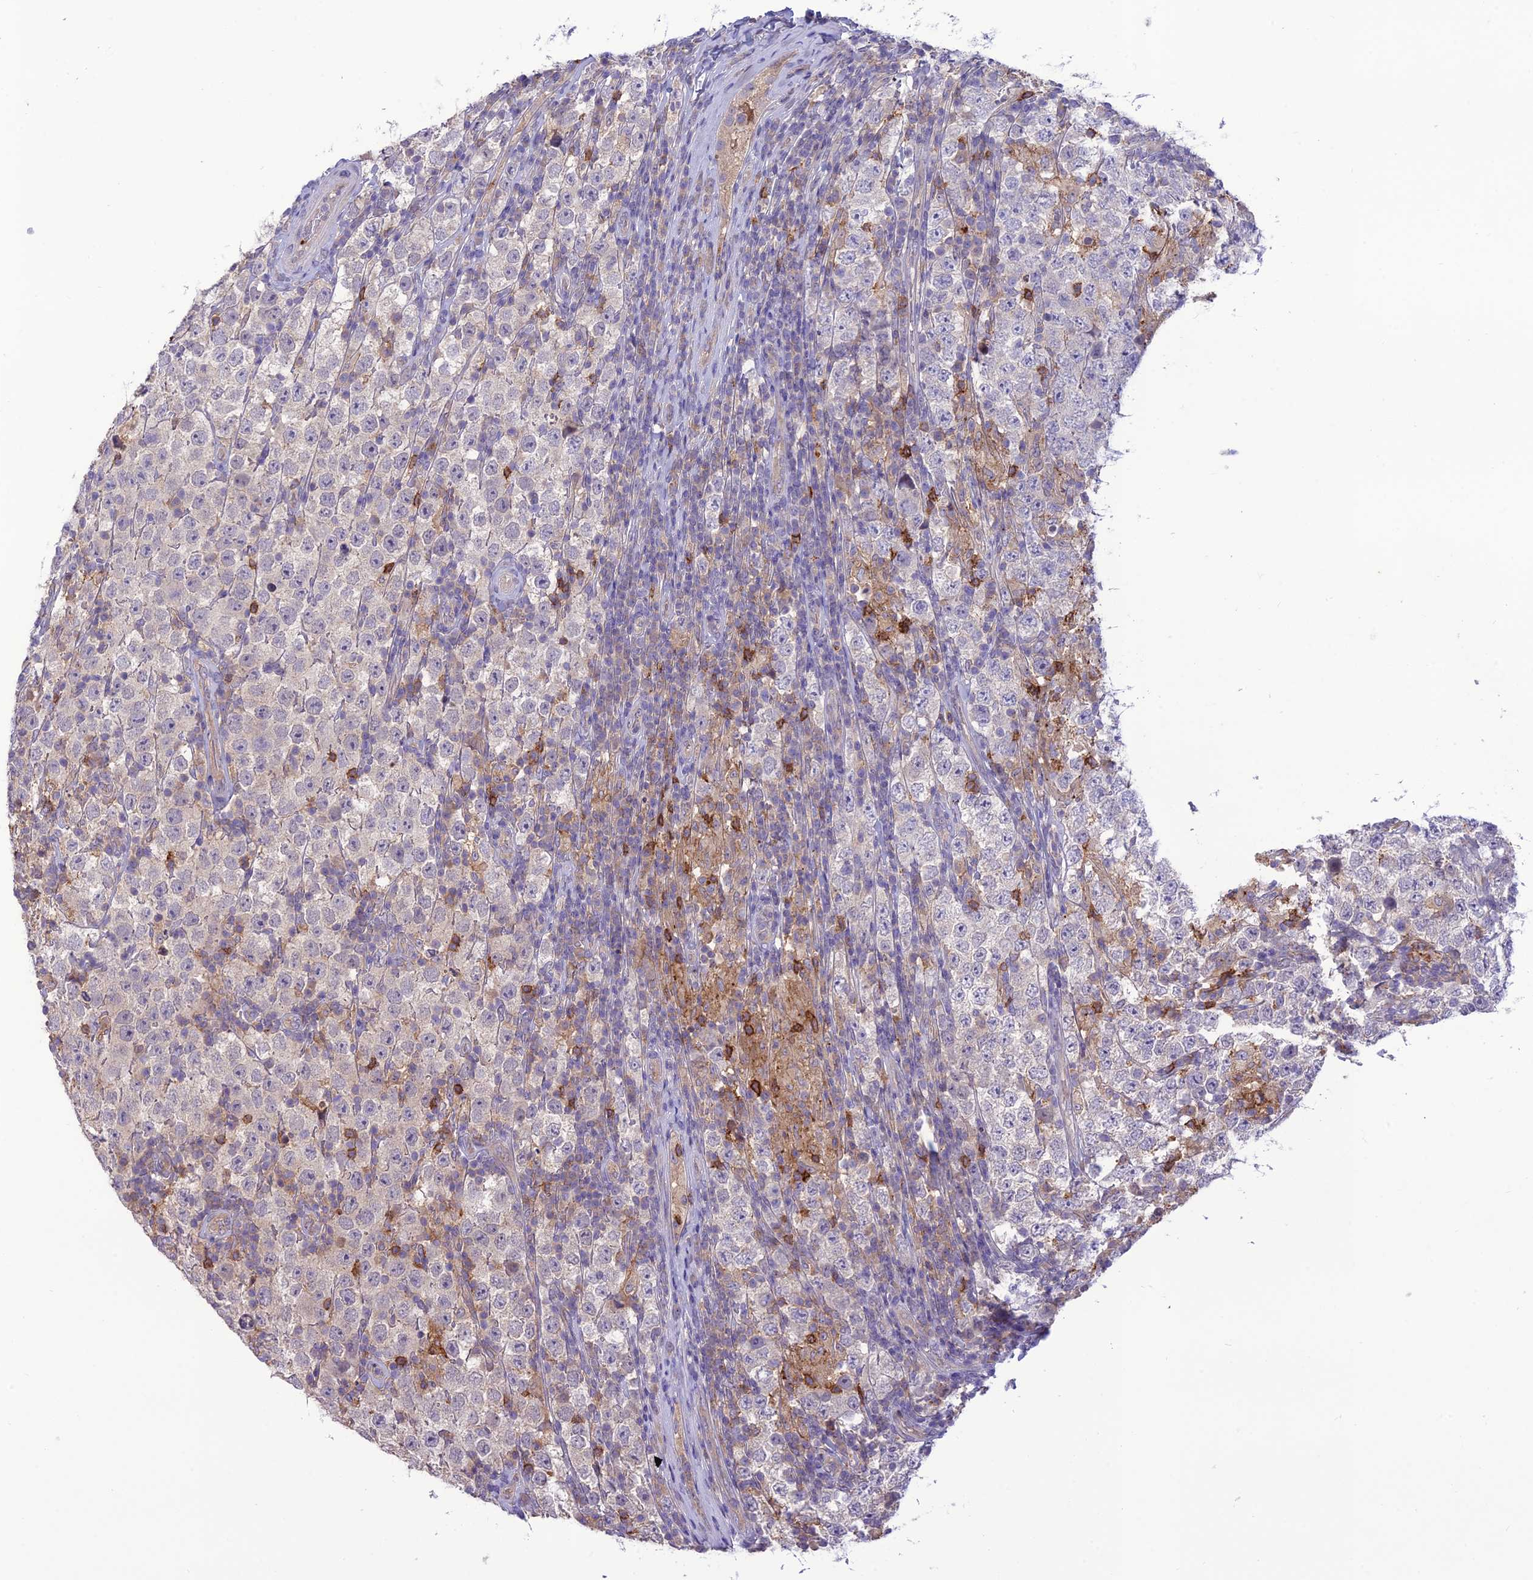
{"staining": {"intensity": "negative", "quantity": "none", "location": "none"}, "tissue": "testis cancer", "cell_type": "Tumor cells", "image_type": "cancer", "snomed": [{"axis": "morphology", "description": "Normal tissue, NOS"}, {"axis": "morphology", "description": "Urothelial carcinoma, High grade"}, {"axis": "morphology", "description": "Seminoma, NOS"}, {"axis": "morphology", "description": "Carcinoma, Embryonal, NOS"}, {"axis": "topography", "description": "Urinary bladder"}, {"axis": "topography", "description": "Testis"}], "caption": "Tumor cells are negative for brown protein staining in testis cancer. (IHC, brightfield microscopy, high magnification).", "gene": "ITGAE", "patient": {"sex": "male", "age": 41}}